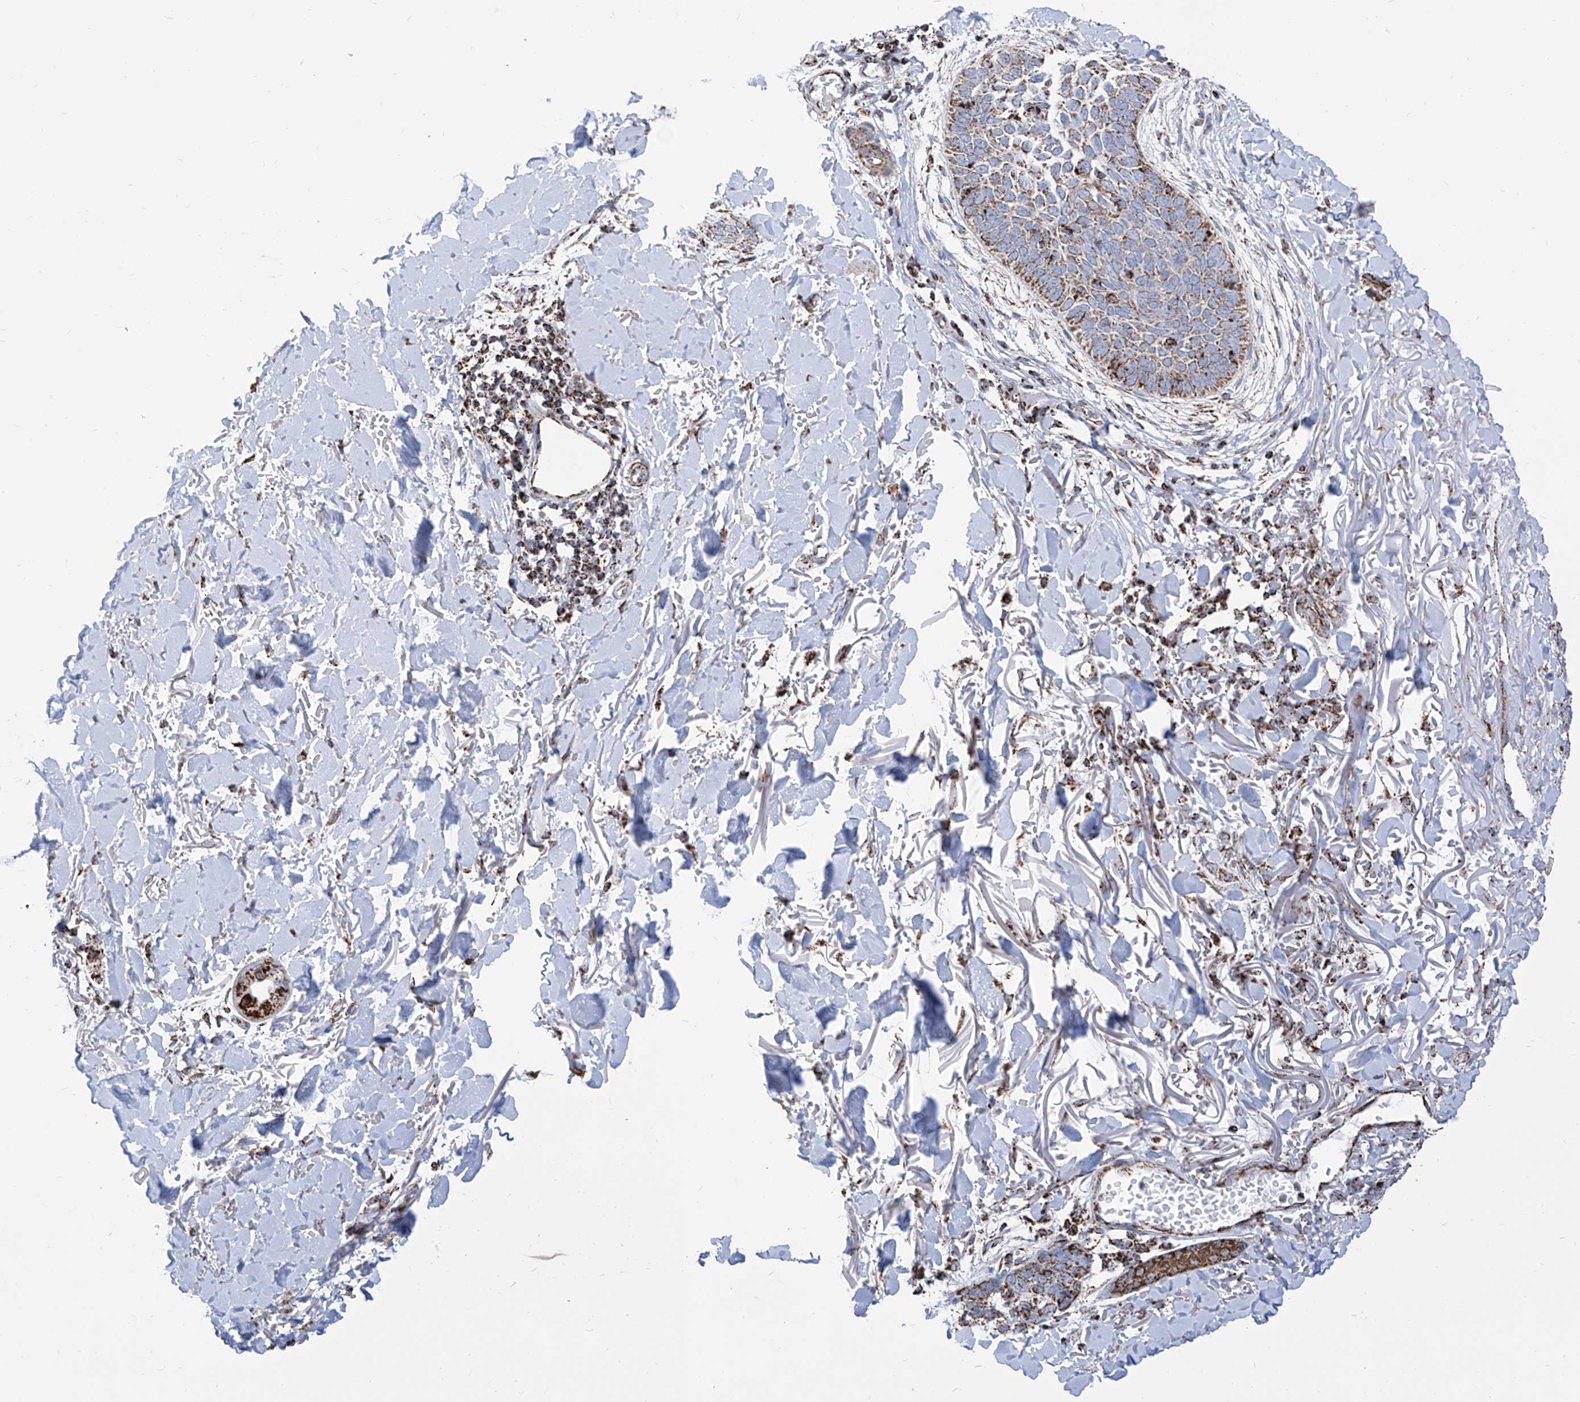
{"staining": {"intensity": "moderate", "quantity": "25%-75%", "location": "cytoplasmic/membranous"}, "tissue": "skin cancer", "cell_type": "Tumor cells", "image_type": "cancer", "snomed": [{"axis": "morphology", "description": "Basal cell carcinoma"}, {"axis": "topography", "description": "Skin"}], "caption": "Skin cancer (basal cell carcinoma) stained for a protein (brown) shows moderate cytoplasmic/membranous positive positivity in about 25%-75% of tumor cells.", "gene": "COX5B", "patient": {"sex": "male", "age": 85}}